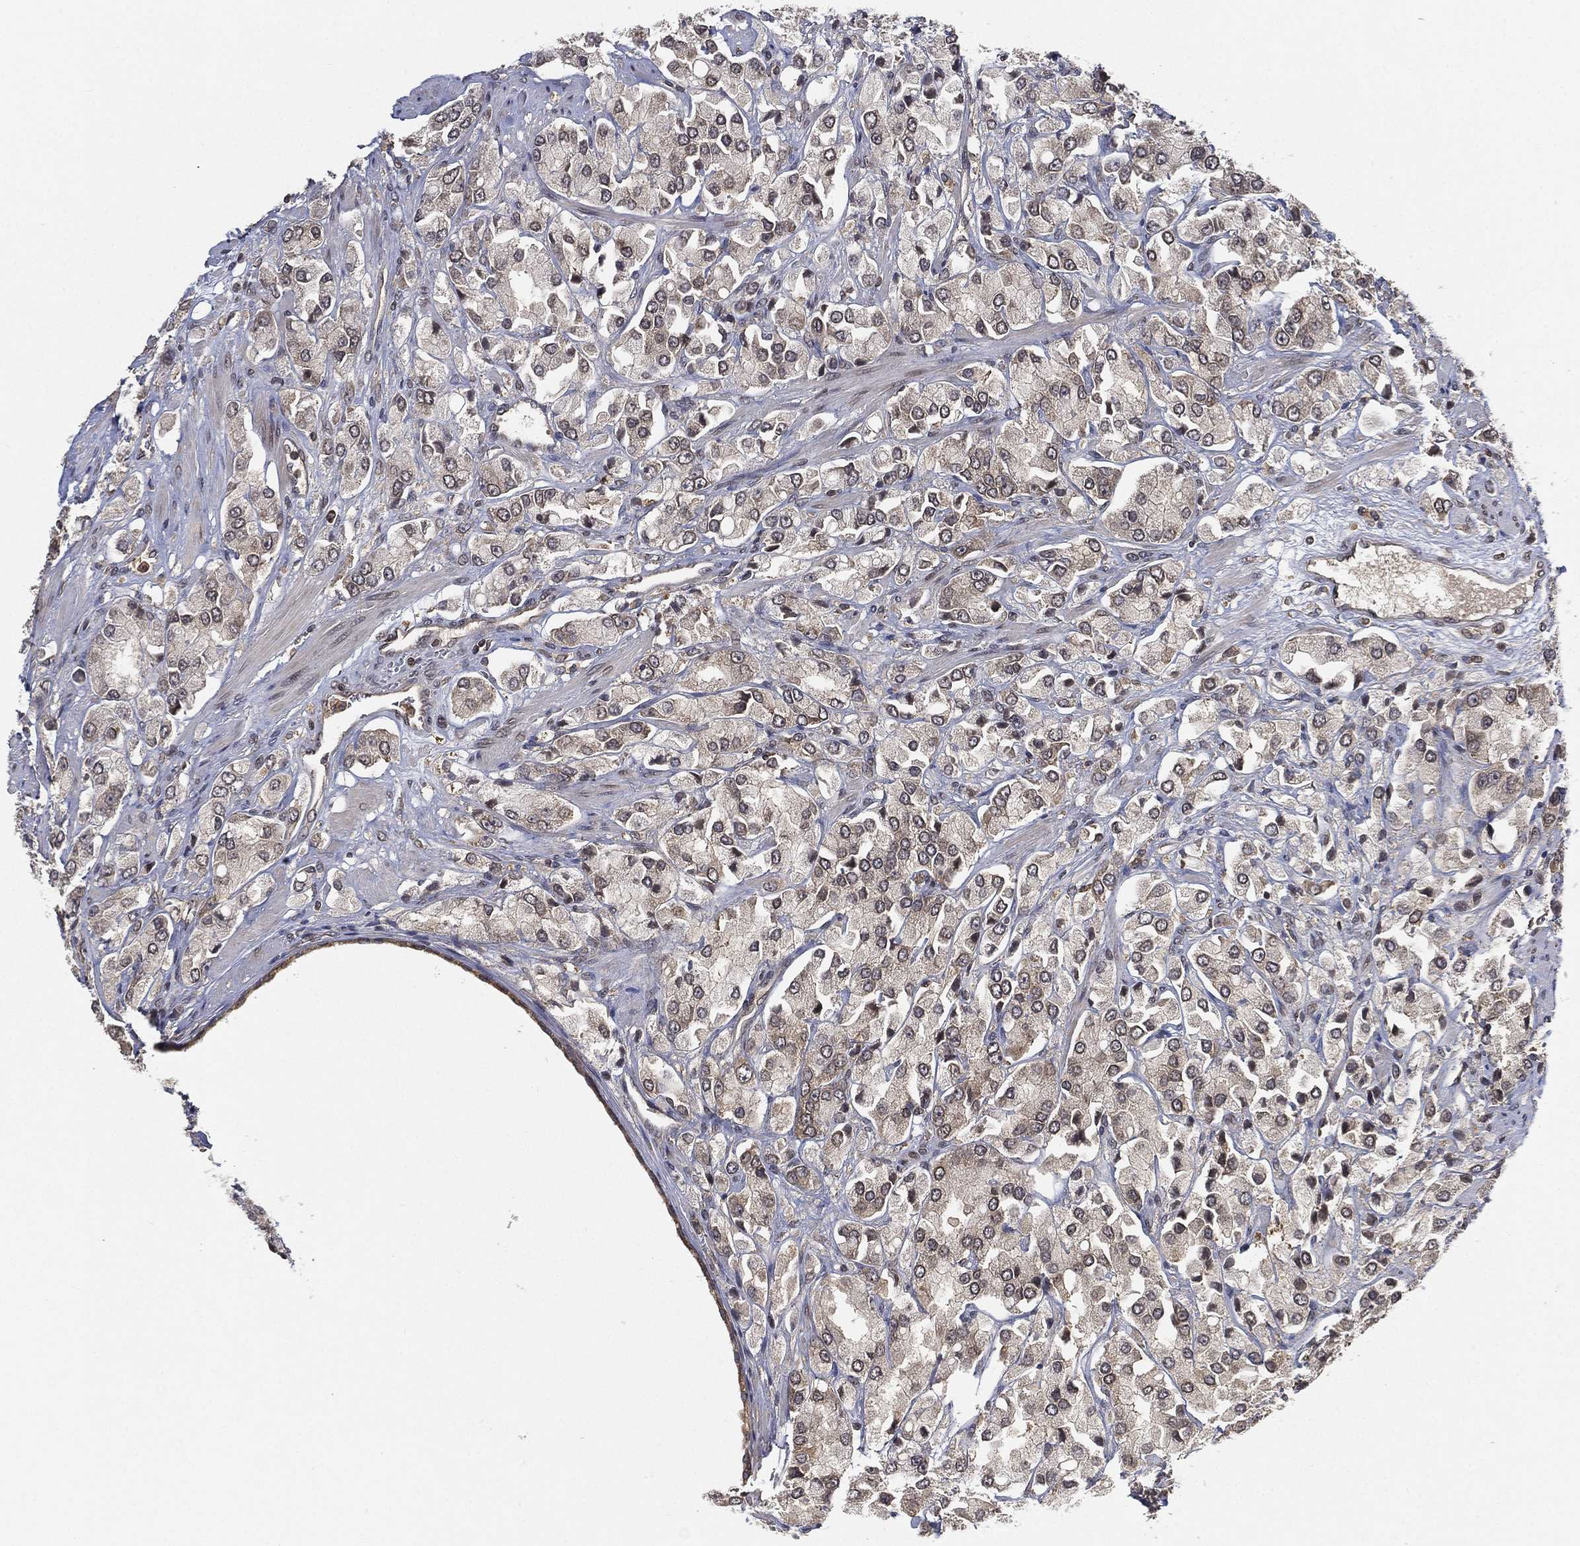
{"staining": {"intensity": "moderate", "quantity": "<25%", "location": "cytoplasmic/membranous"}, "tissue": "prostate cancer", "cell_type": "Tumor cells", "image_type": "cancer", "snomed": [{"axis": "morphology", "description": "Adenocarcinoma, NOS"}, {"axis": "topography", "description": "Prostate and seminal vesicle, NOS"}, {"axis": "topography", "description": "Prostate"}], "caption": "This is an image of IHC staining of prostate cancer, which shows moderate positivity in the cytoplasmic/membranous of tumor cells.", "gene": "UBA5", "patient": {"sex": "male", "age": 64}}